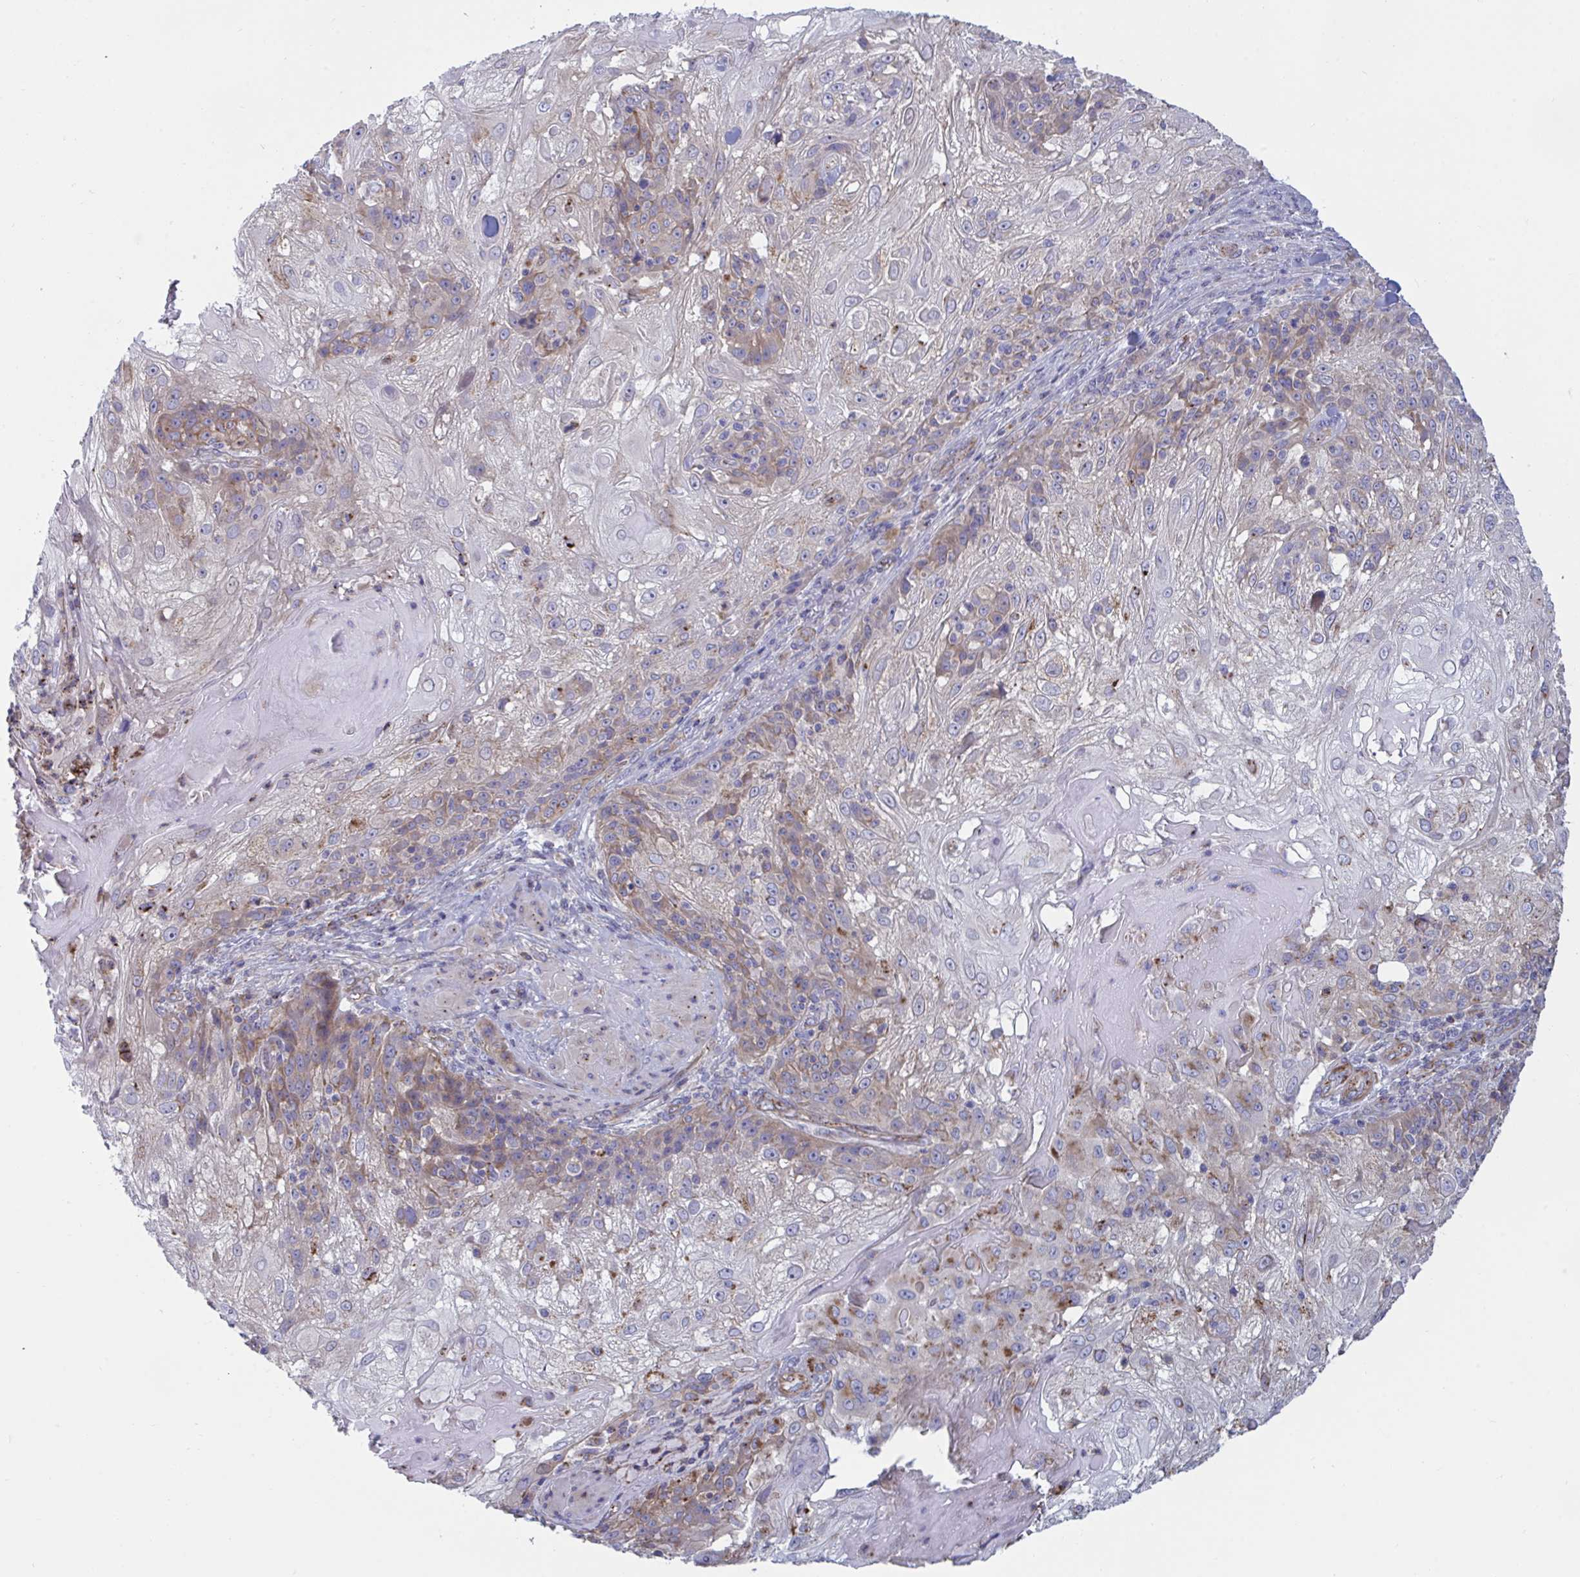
{"staining": {"intensity": "moderate", "quantity": "<25%", "location": "cytoplasmic/membranous"}, "tissue": "skin cancer", "cell_type": "Tumor cells", "image_type": "cancer", "snomed": [{"axis": "morphology", "description": "Normal tissue, NOS"}, {"axis": "morphology", "description": "Squamous cell carcinoma, NOS"}, {"axis": "topography", "description": "Skin"}], "caption": "Immunohistochemistry (IHC) of human squamous cell carcinoma (skin) demonstrates low levels of moderate cytoplasmic/membranous positivity in about <25% of tumor cells. (DAB (3,3'-diaminobenzidine) IHC, brown staining for protein, blue staining for nuclei).", "gene": "SLC9A6", "patient": {"sex": "female", "age": 83}}